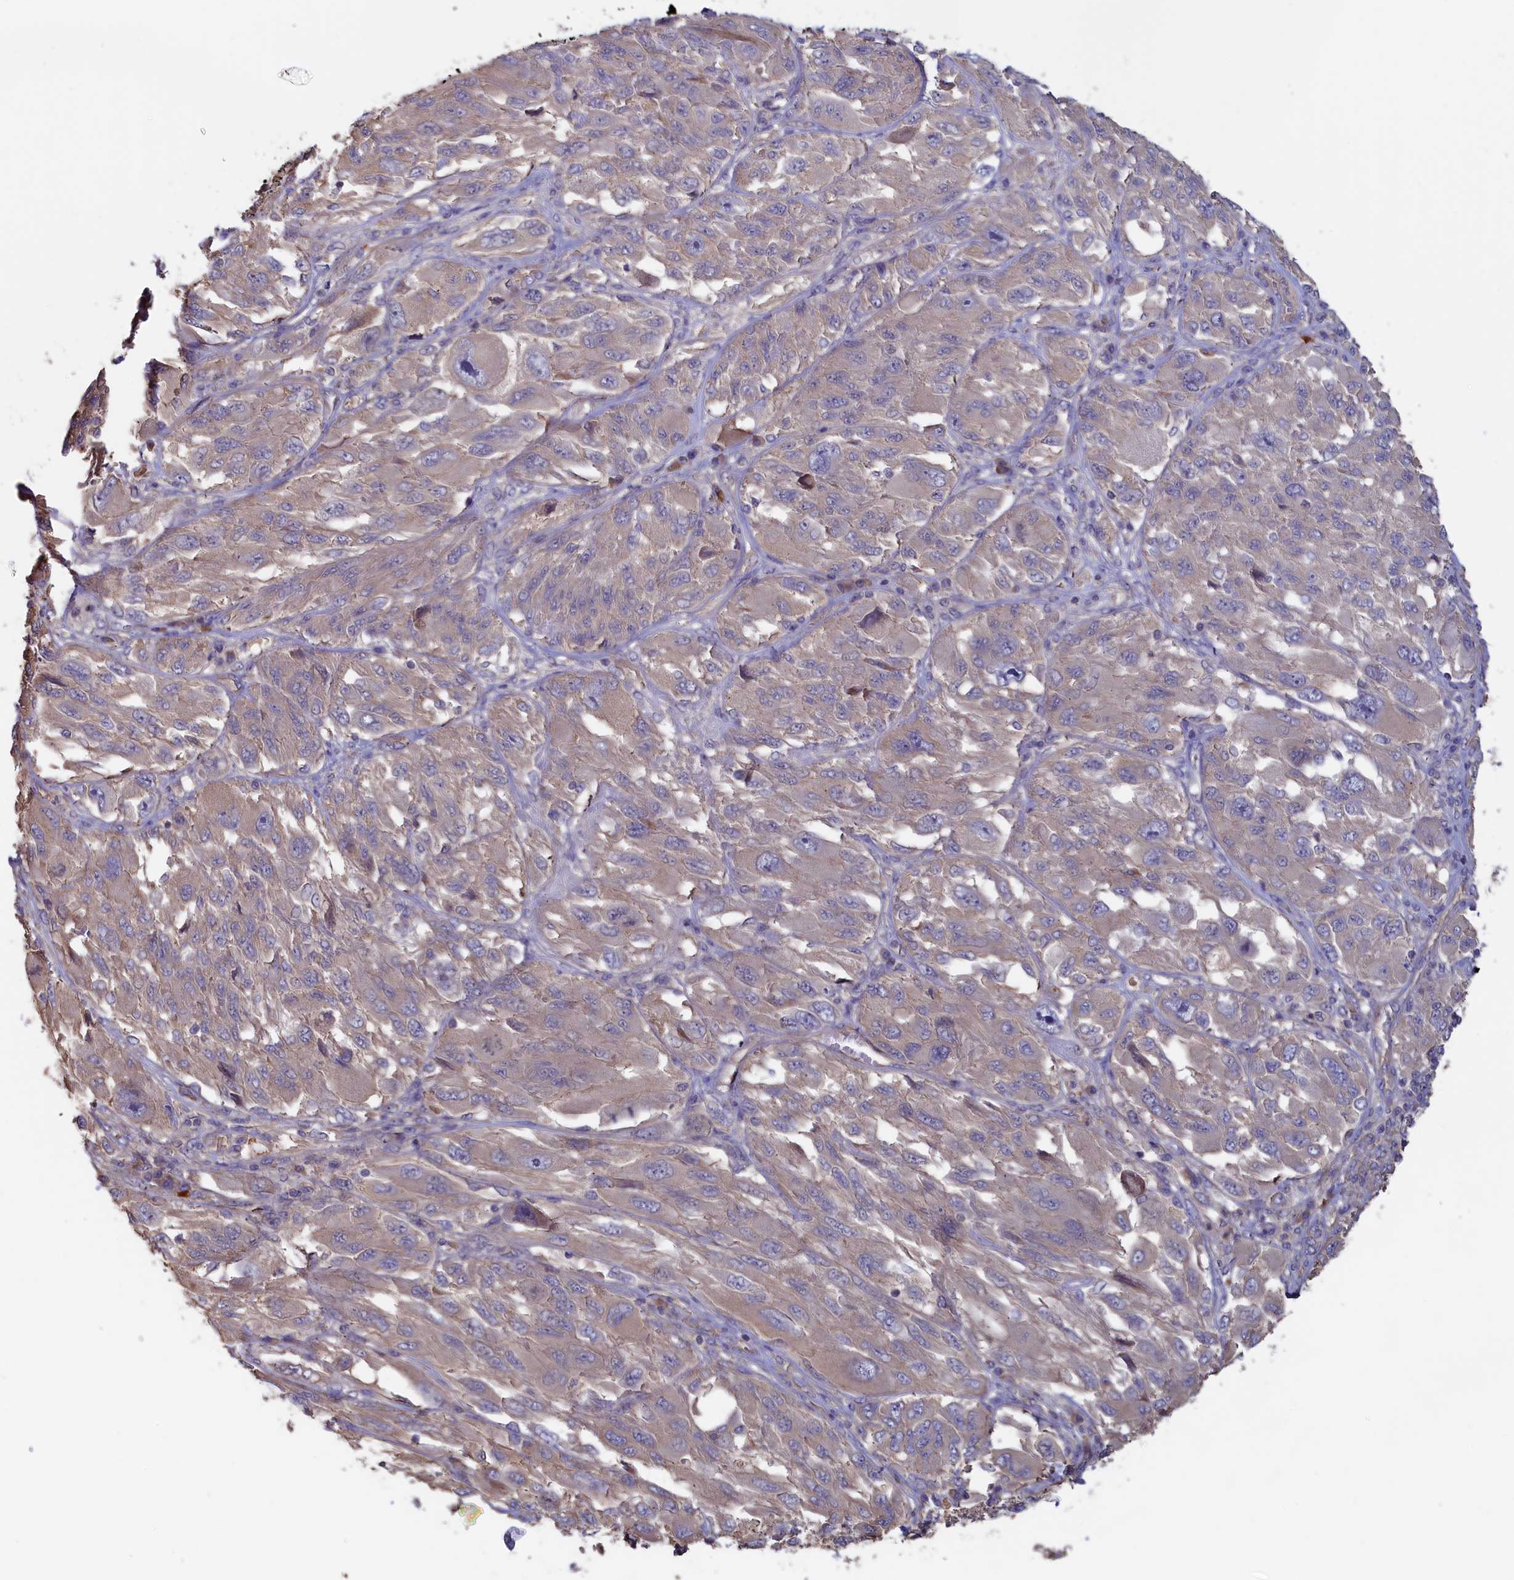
{"staining": {"intensity": "weak", "quantity": "<25%", "location": "cytoplasmic/membranous"}, "tissue": "melanoma", "cell_type": "Tumor cells", "image_type": "cancer", "snomed": [{"axis": "morphology", "description": "Malignant melanoma, NOS"}, {"axis": "topography", "description": "Skin"}], "caption": "Melanoma stained for a protein using immunohistochemistry demonstrates no expression tumor cells.", "gene": "ANKRD2", "patient": {"sex": "female", "age": 91}}